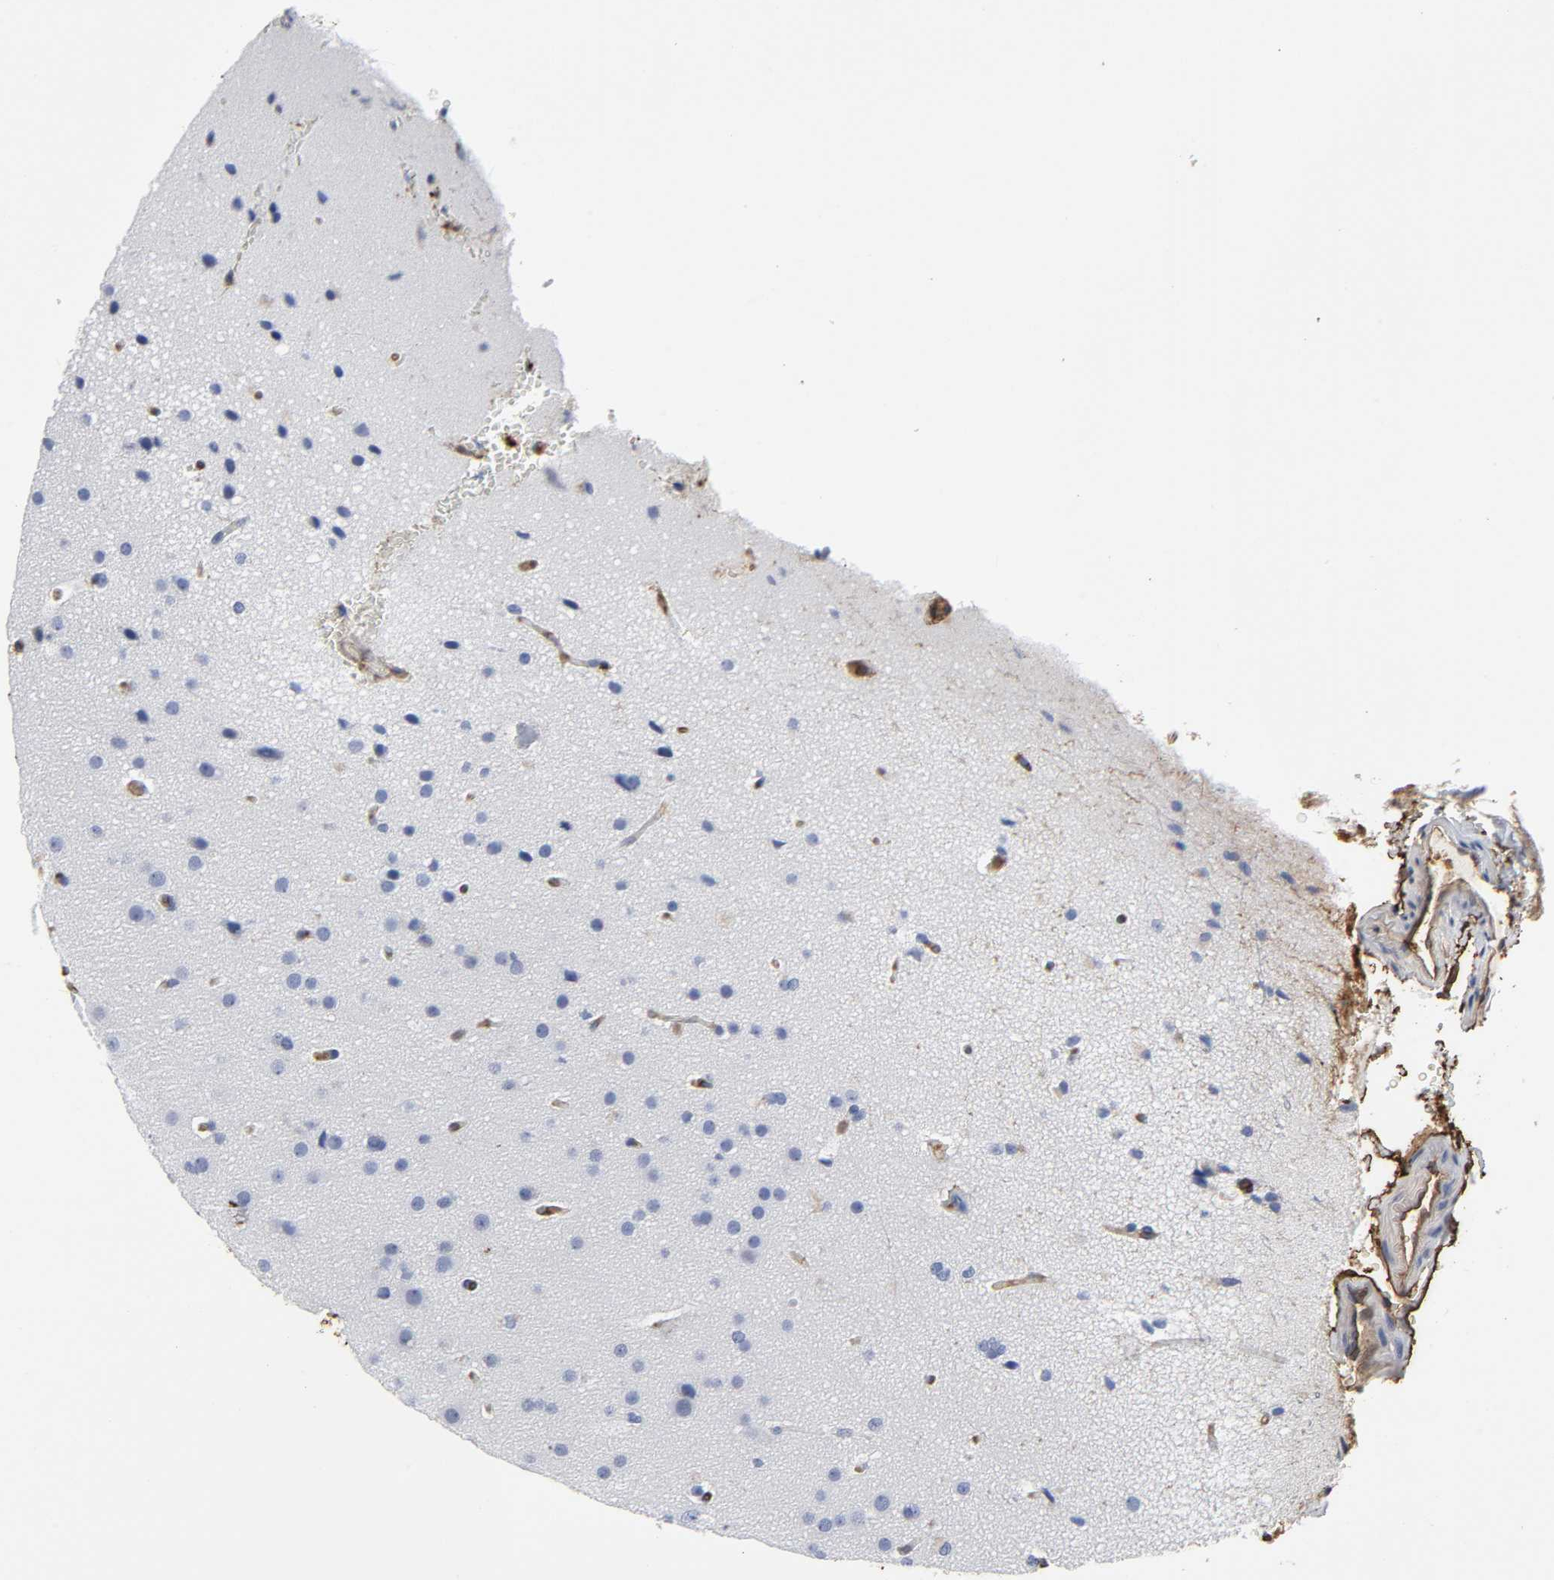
{"staining": {"intensity": "moderate", "quantity": "<25%", "location": "cytoplasmic/membranous"}, "tissue": "glioma", "cell_type": "Tumor cells", "image_type": "cancer", "snomed": [{"axis": "morphology", "description": "Glioma, malignant, Low grade"}, {"axis": "topography", "description": "Cerebral cortex"}], "caption": "Protein expression analysis of glioma displays moderate cytoplasmic/membranous staining in about <25% of tumor cells.", "gene": "ANXA2", "patient": {"sex": "female", "age": 47}}